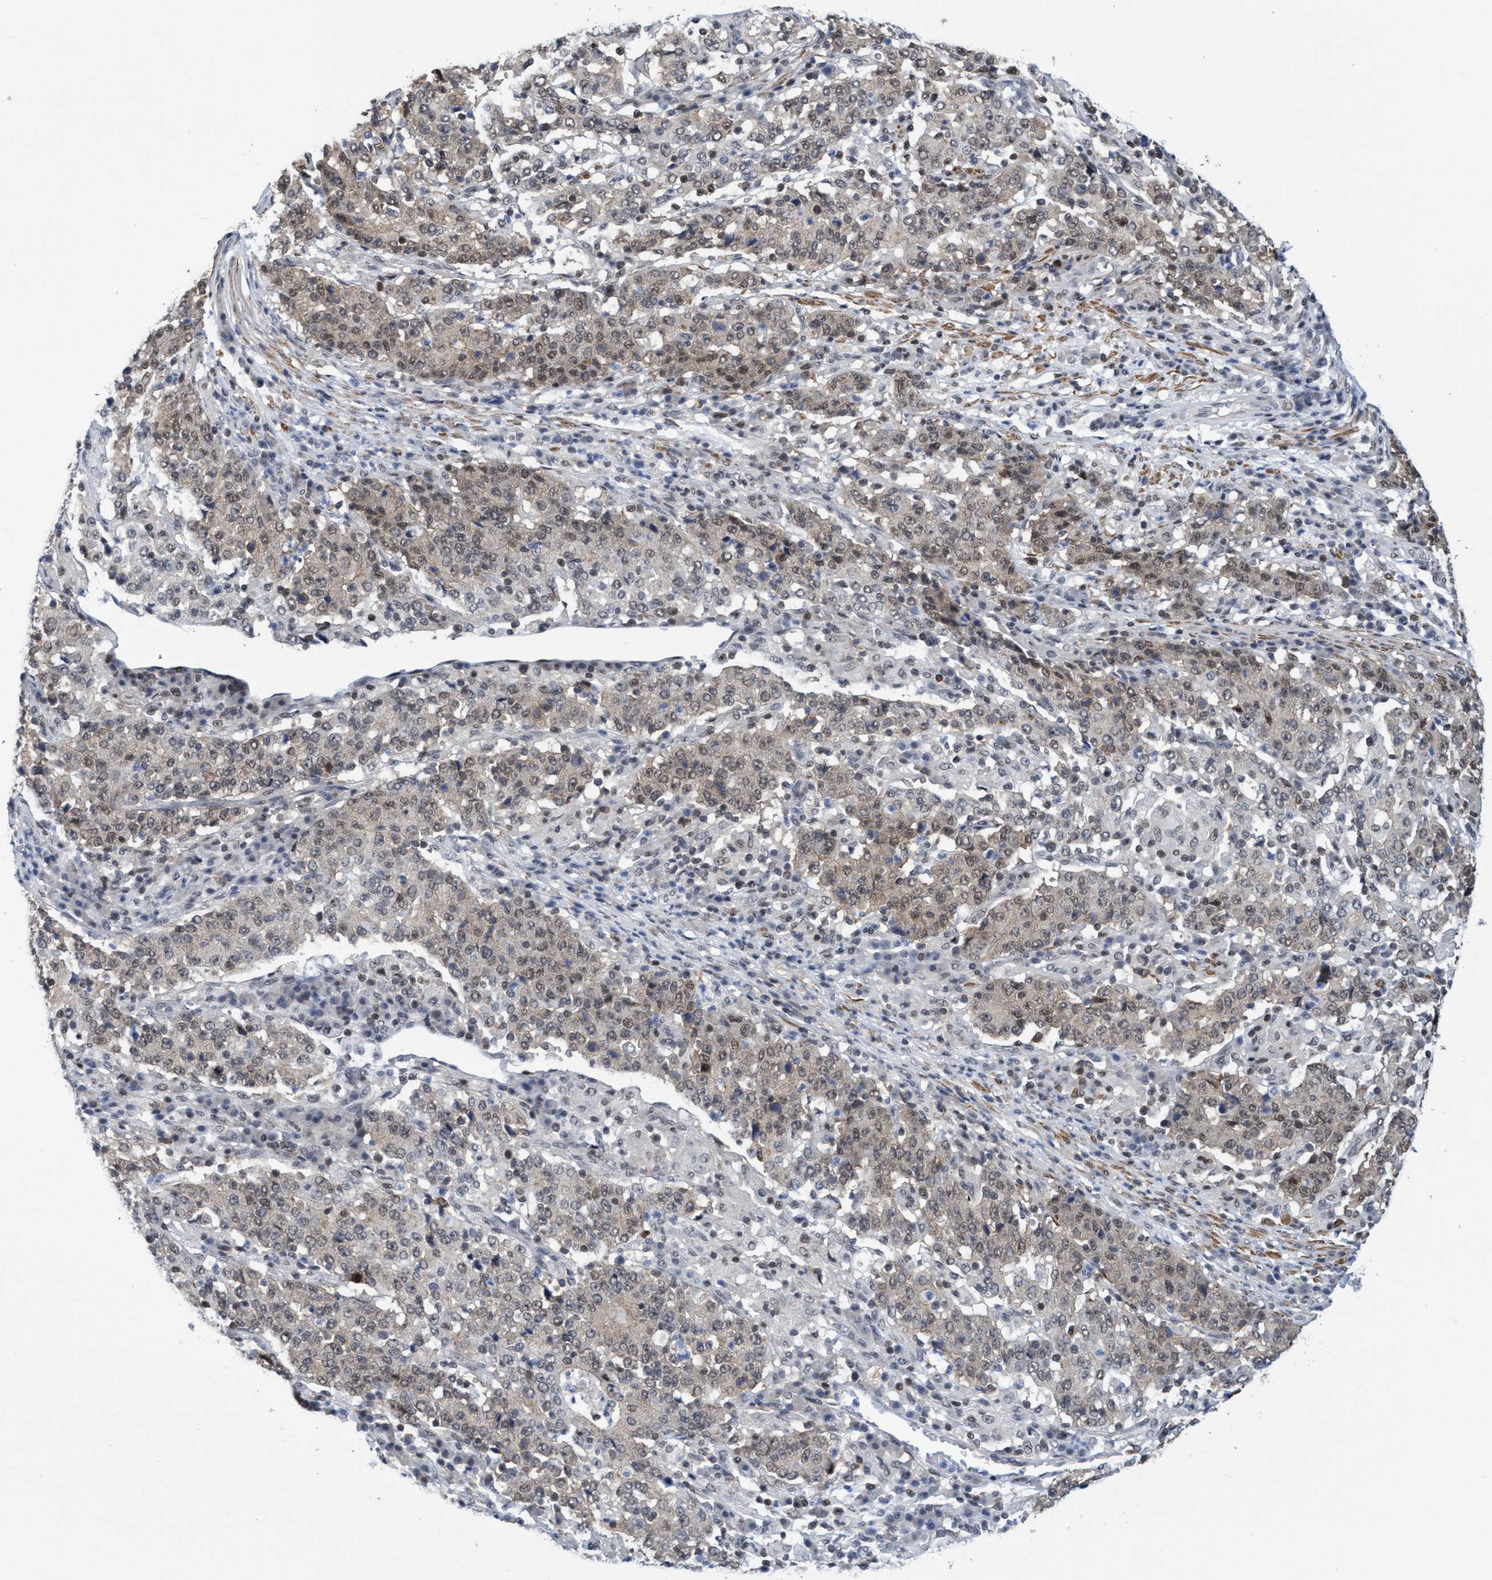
{"staining": {"intensity": "weak", "quantity": "25%-75%", "location": "cytoplasmic/membranous,nuclear"}, "tissue": "stomach cancer", "cell_type": "Tumor cells", "image_type": "cancer", "snomed": [{"axis": "morphology", "description": "Adenocarcinoma, NOS"}, {"axis": "topography", "description": "Stomach"}], "caption": "Immunohistochemical staining of human stomach cancer reveals low levels of weak cytoplasmic/membranous and nuclear protein expression in about 25%-75% of tumor cells.", "gene": "C9orf78", "patient": {"sex": "male", "age": 59}}